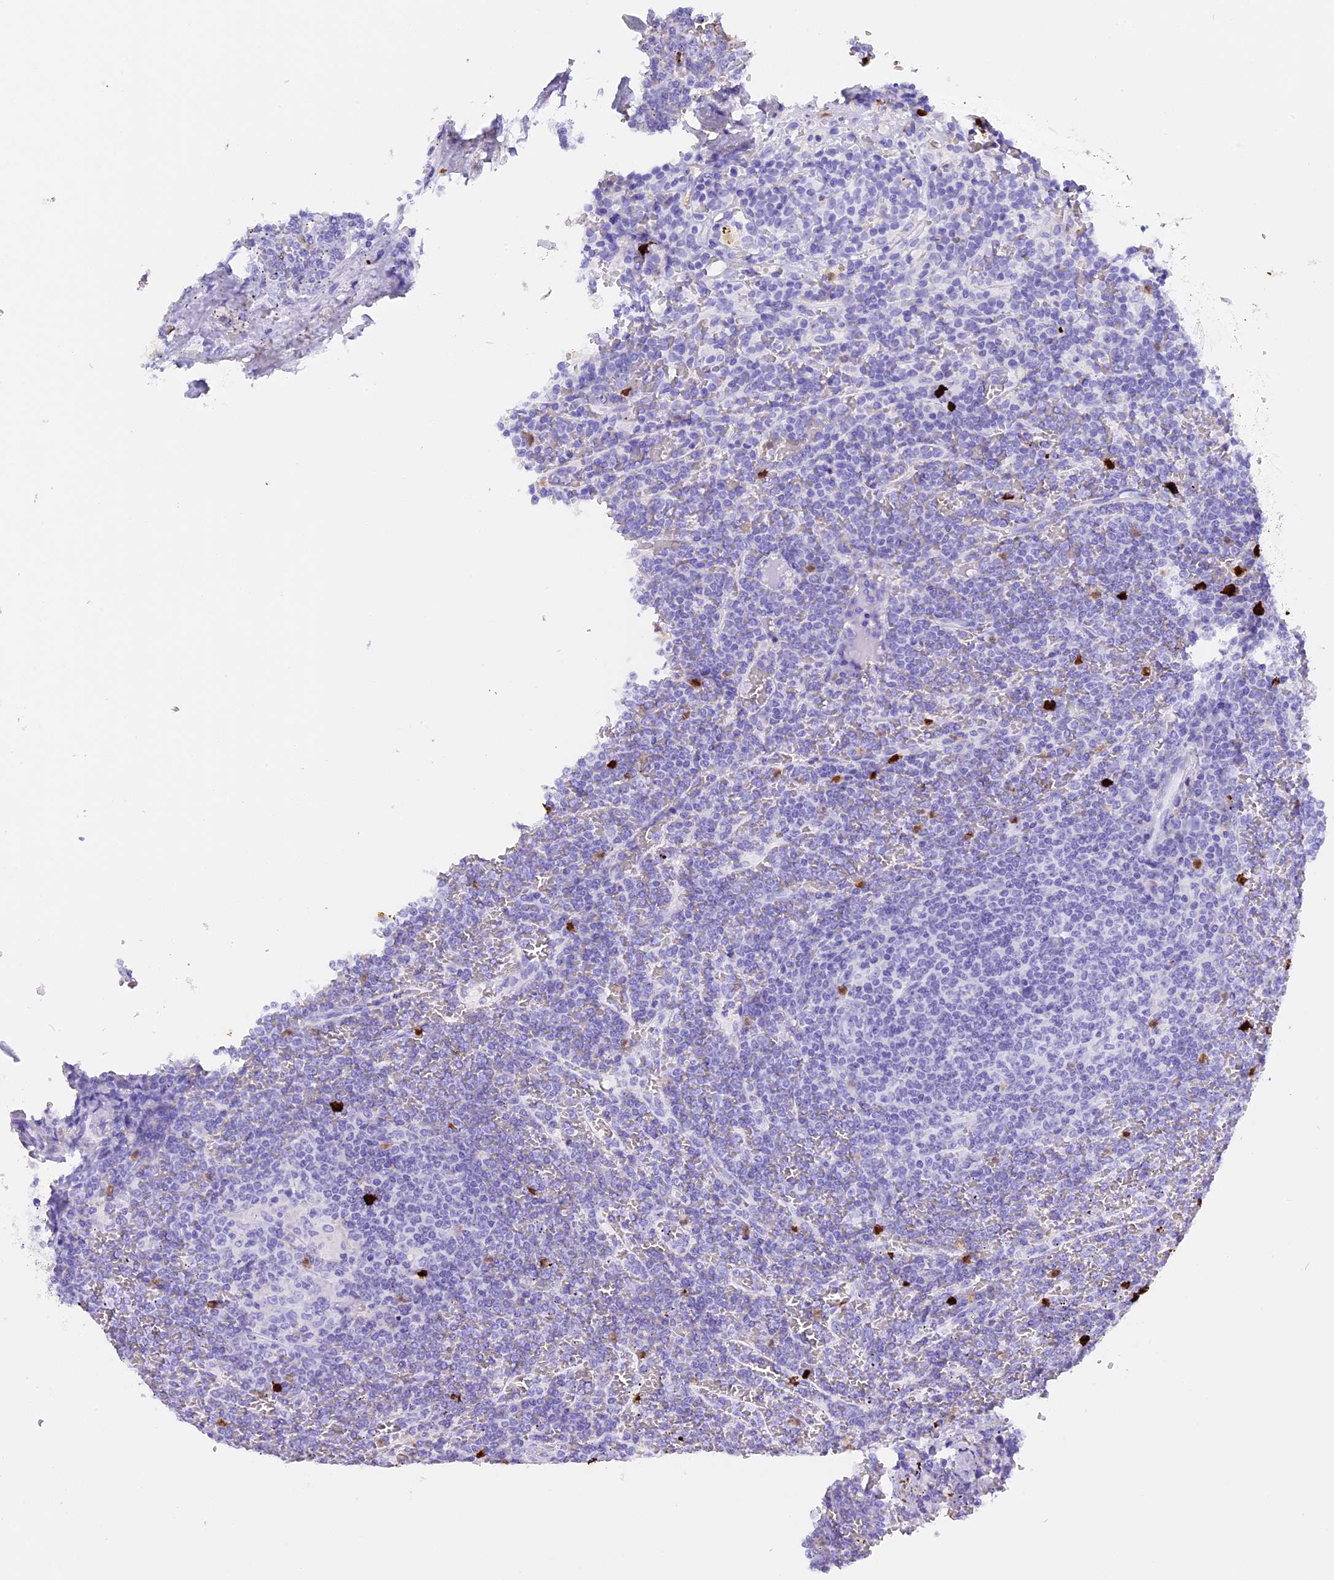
{"staining": {"intensity": "negative", "quantity": "none", "location": "none"}, "tissue": "lymphoma", "cell_type": "Tumor cells", "image_type": "cancer", "snomed": [{"axis": "morphology", "description": "Malignant lymphoma, non-Hodgkin's type, Low grade"}, {"axis": "topography", "description": "Spleen"}], "caption": "There is no significant staining in tumor cells of lymphoma.", "gene": "CLC", "patient": {"sex": "female", "age": 19}}